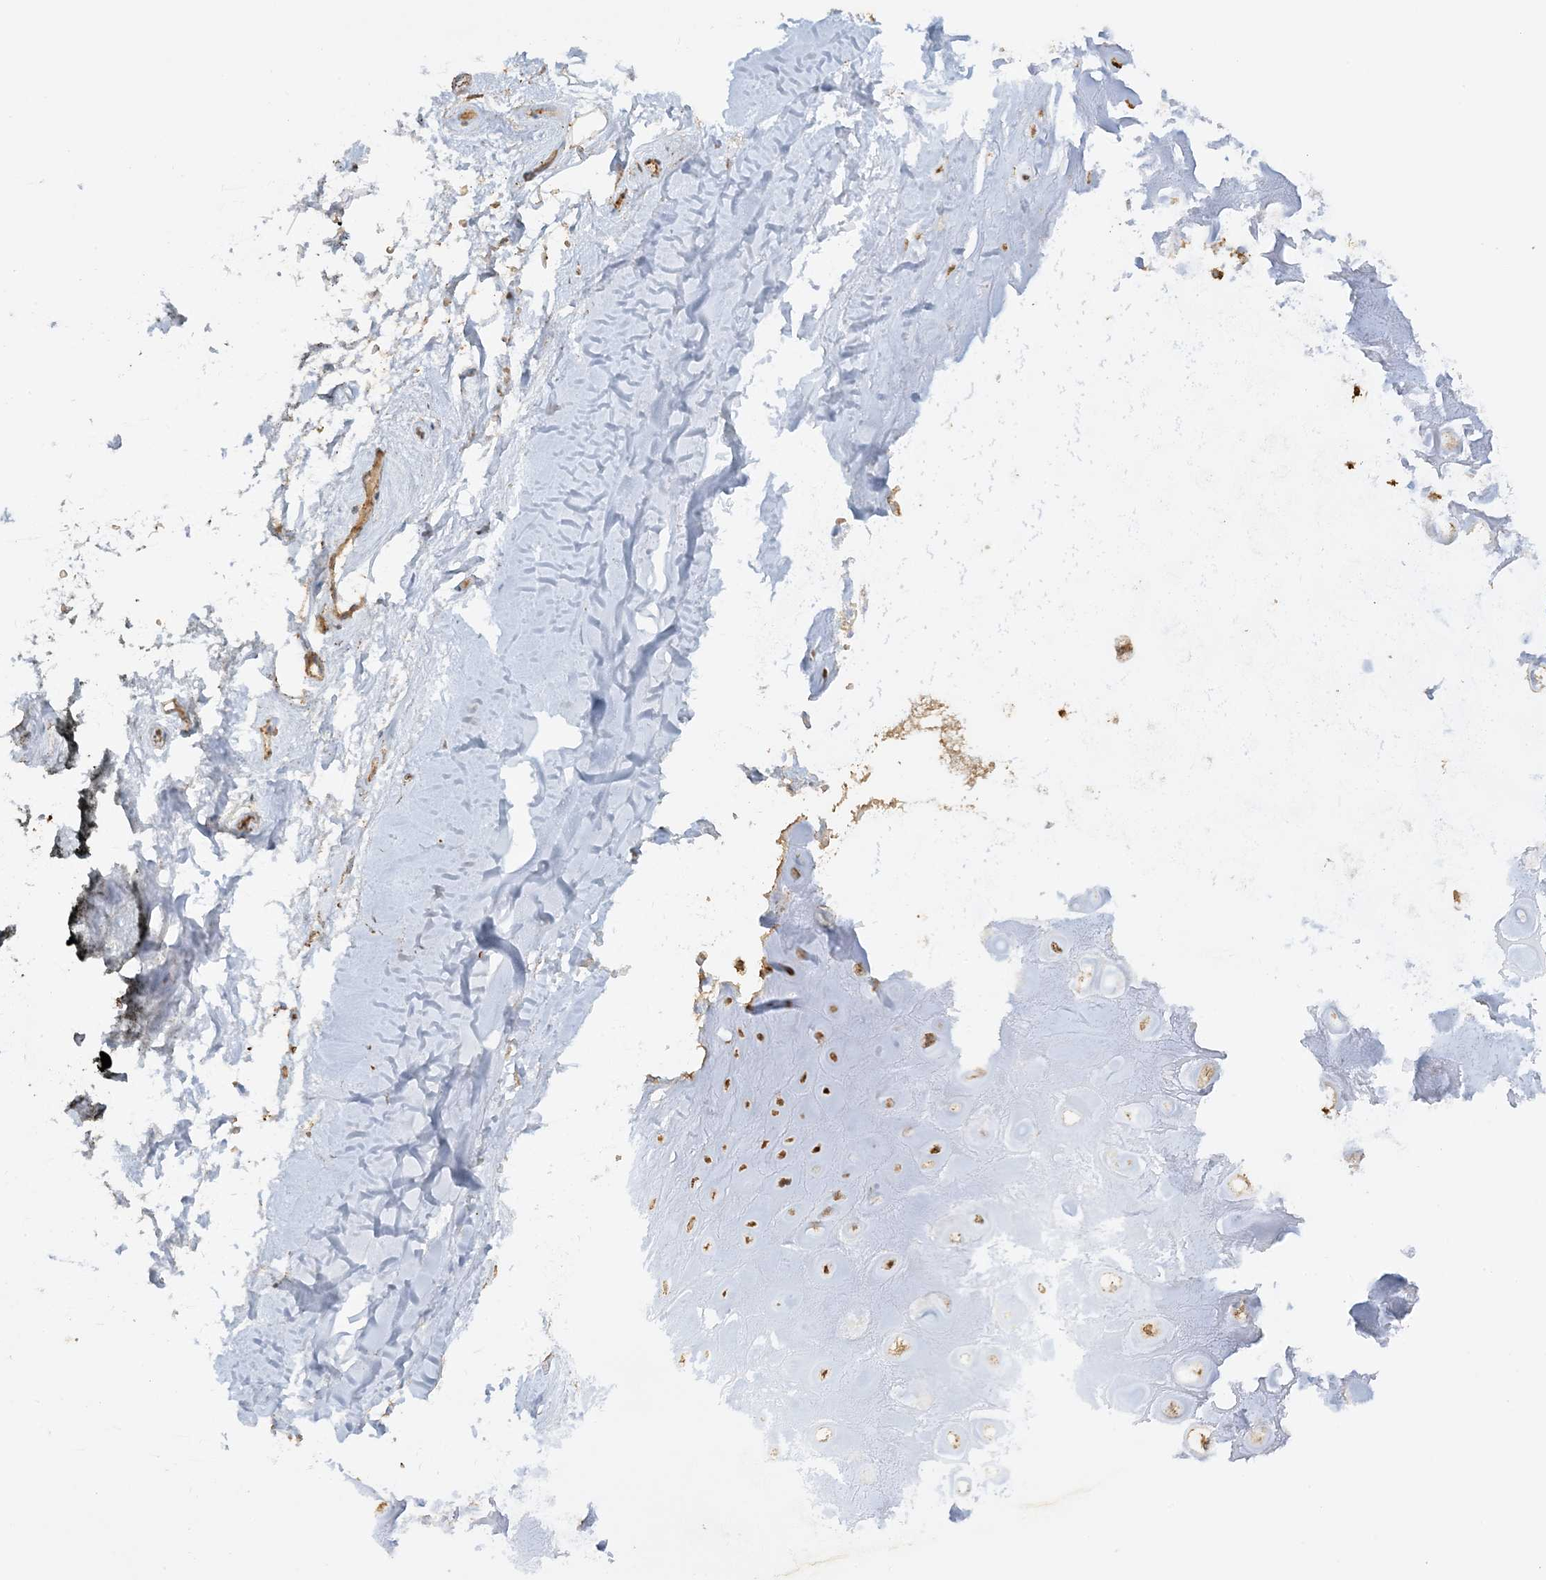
{"staining": {"intensity": "weak", "quantity": ">75%", "location": "cytoplasmic/membranous"}, "tissue": "adipose tissue", "cell_type": "Adipocytes", "image_type": "normal", "snomed": [{"axis": "morphology", "description": "Normal tissue, NOS"}, {"axis": "morphology", "description": "Basal cell carcinoma"}, {"axis": "topography", "description": "Skin"}], "caption": "This is an image of immunohistochemistry (IHC) staining of normal adipose tissue, which shows weak positivity in the cytoplasmic/membranous of adipocytes.", "gene": "AGA", "patient": {"sex": "female", "age": 89}}